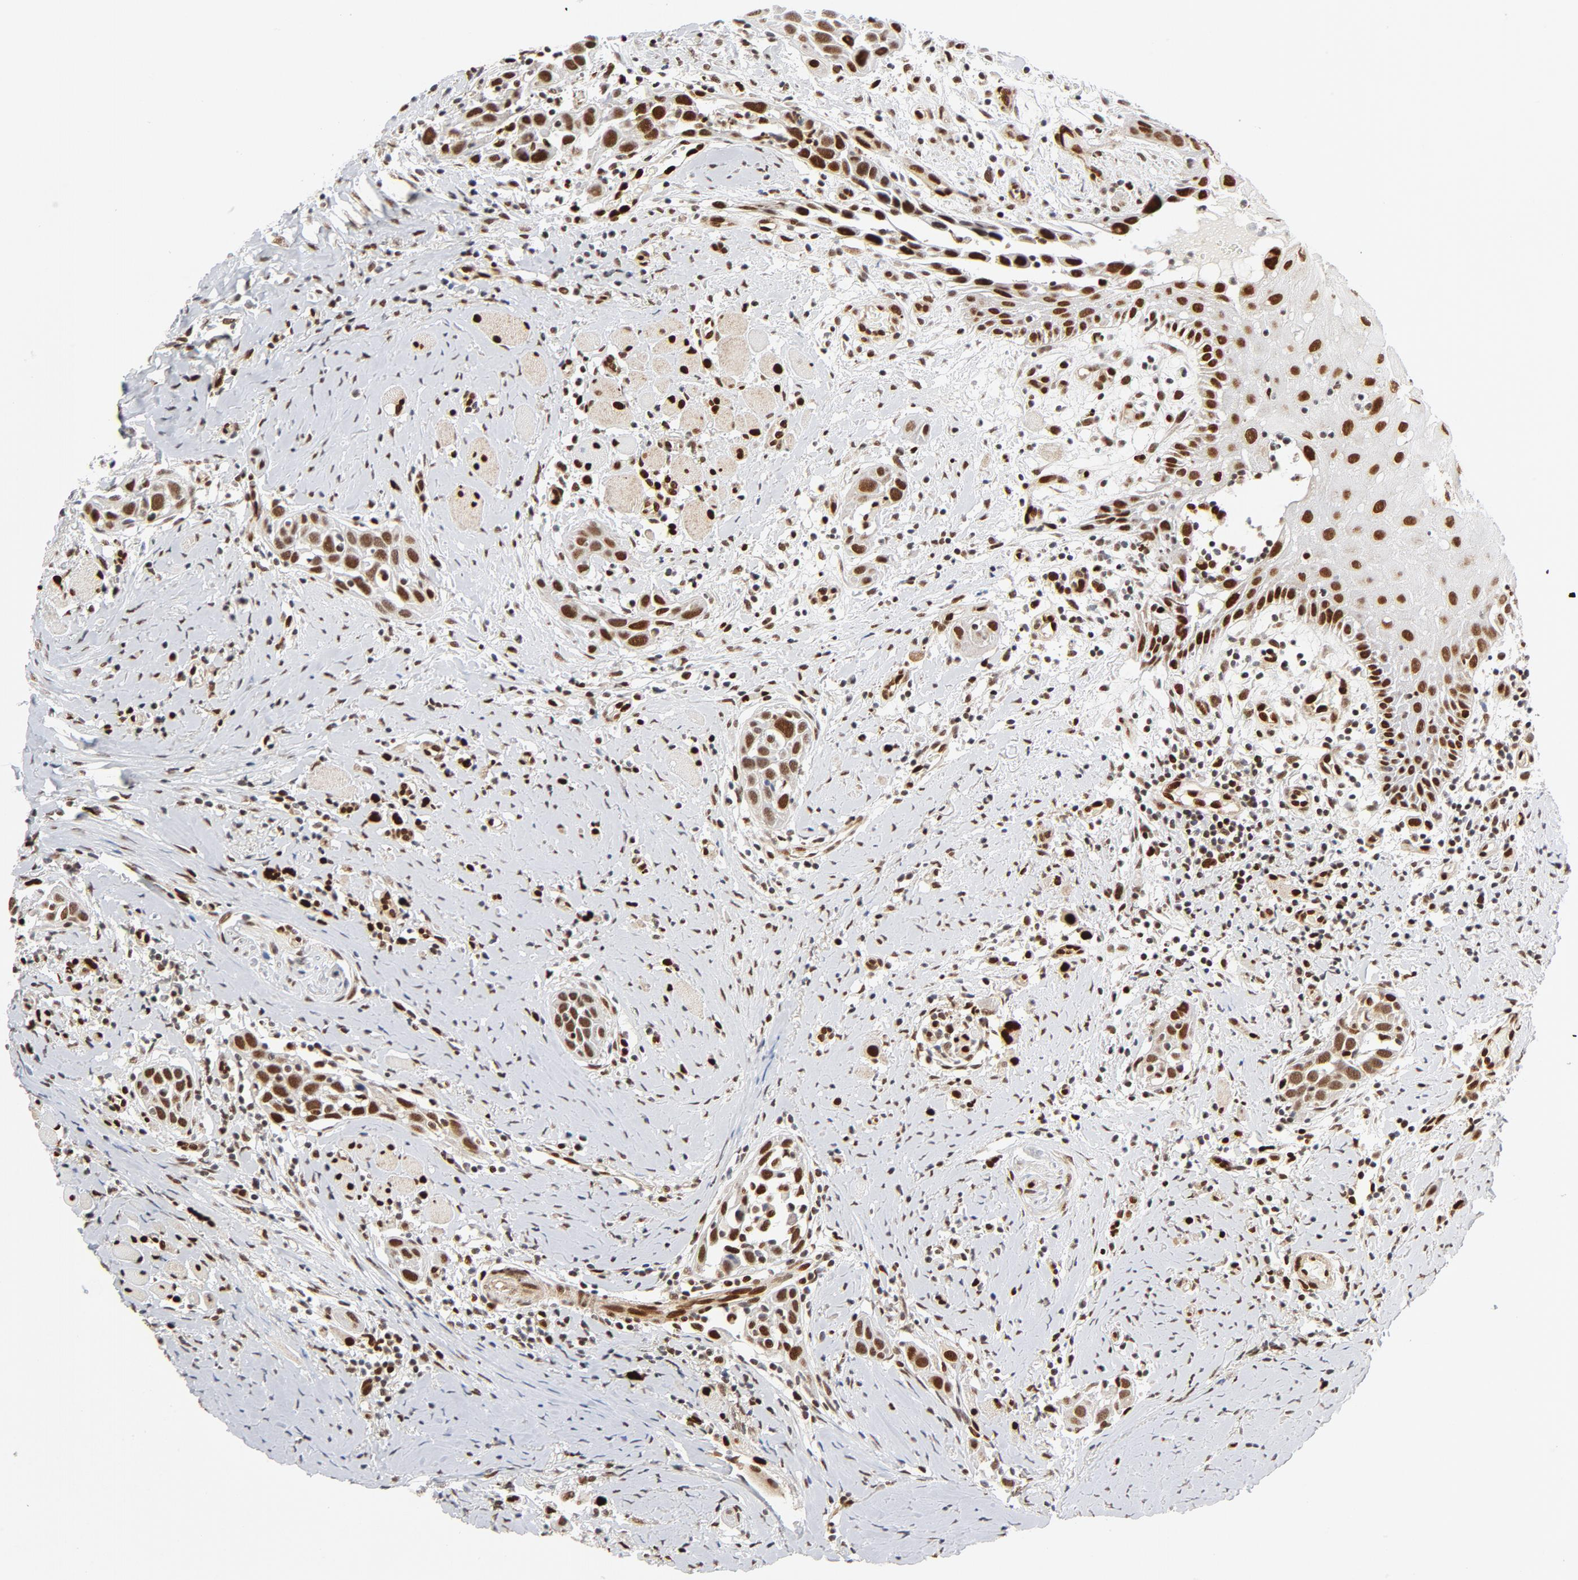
{"staining": {"intensity": "strong", "quantity": ">75%", "location": "nuclear"}, "tissue": "head and neck cancer", "cell_type": "Tumor cells", "image_type": "cancer", "snomed": [{"axis": "morphology", "description": "Squamous cell carcinoma, NOS"}, {"axis": "topography", "description": "Oral tissue"}, {"axis": "topography", "description": "Head-Neck"}], "caption": "IHC (DAB) staining of head and neck cancer (squamous cell carcinoma) reveals strong nuclear protein positivity in about >75% of tumor cells.", "gene": "MEF2A", "patient": {"sex": "female", "age": 50}}